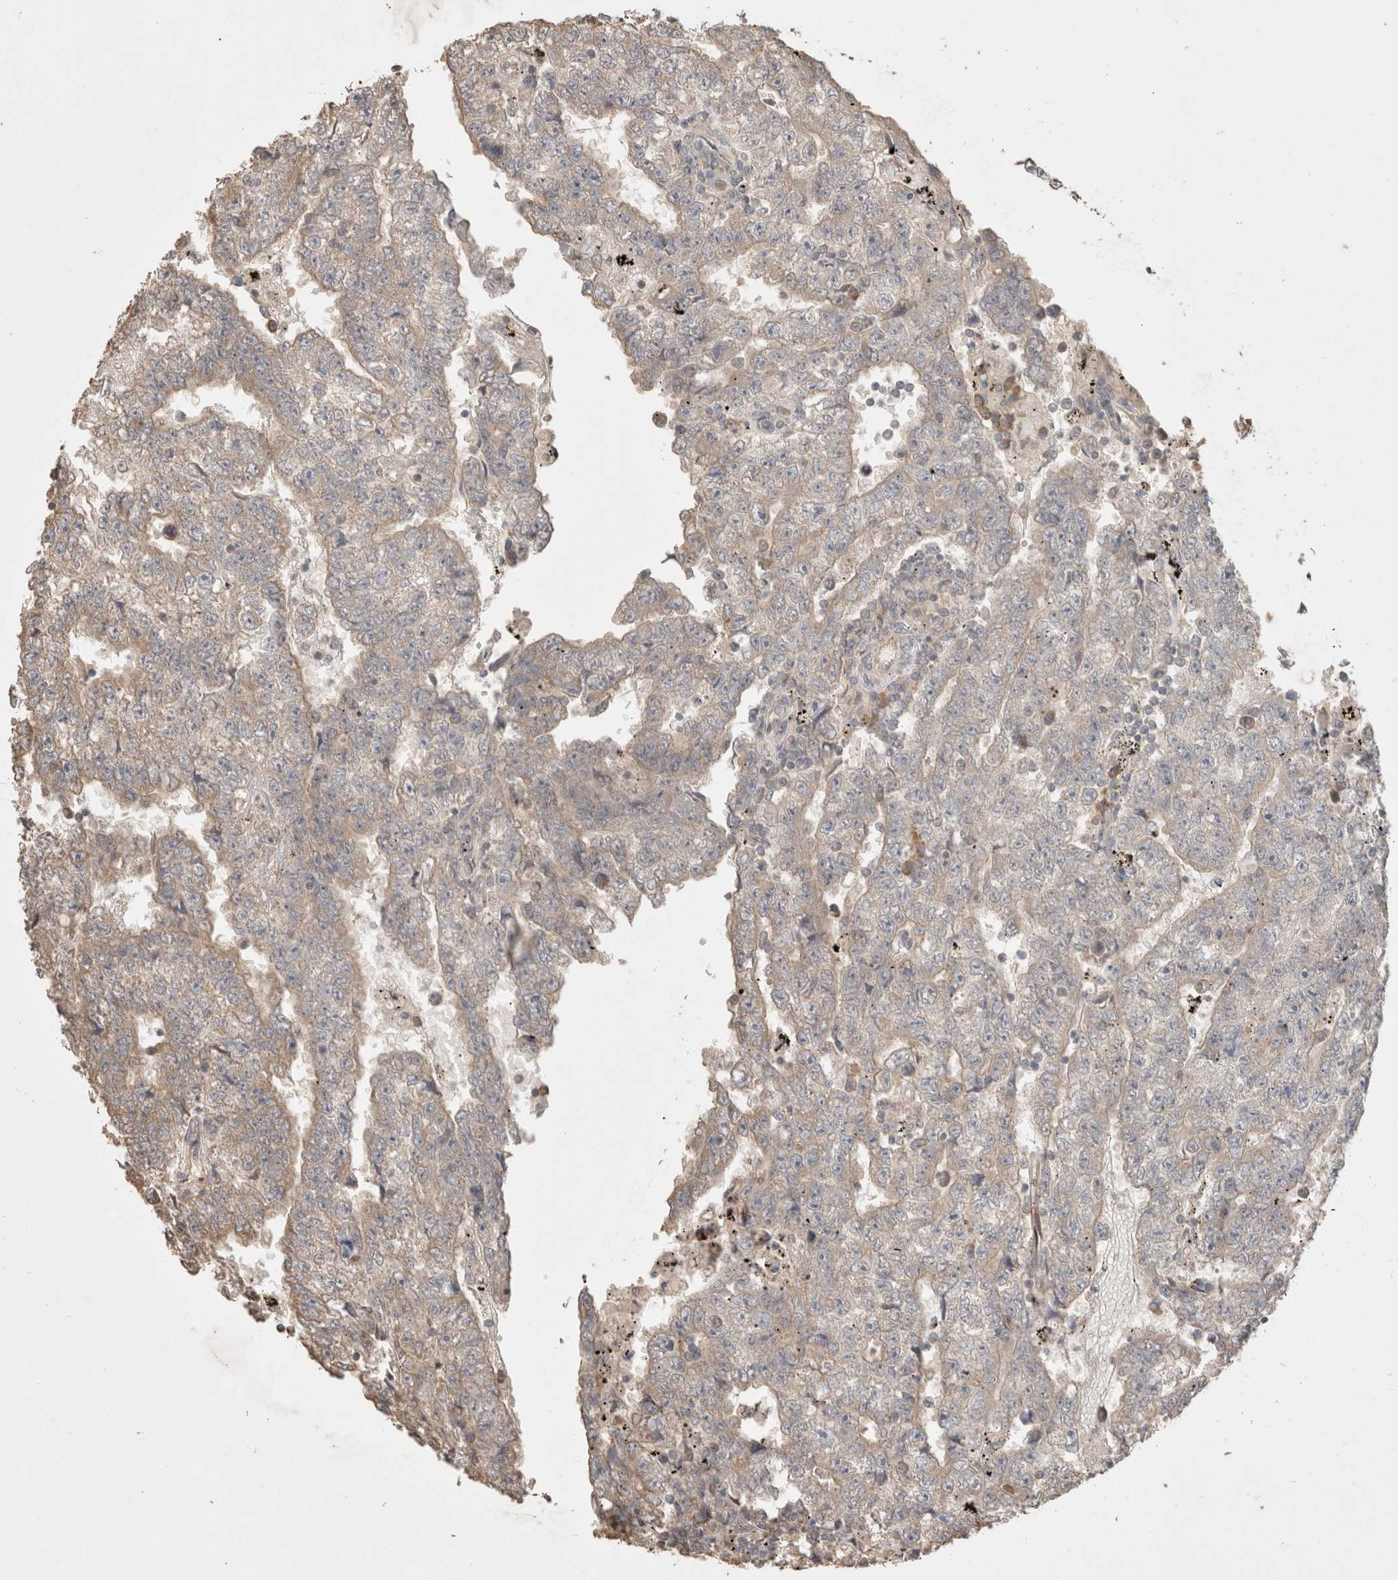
{"staining": {"intensity": "weak", "quantity": "25%-75%", "location": "cytoplasmic/membranous"}, "tissue": "testis cancer", "cell_type": "Tumor cells", "image_type": "cancer", "snomed": [{"axis": "morphology", "description": "Carcinoma, Embryonal, NOS"}, {"axis": "topography", "description": "Testis"}], "caption": "A brown stain labels weak cytoplasmic/membranous staining of a protein in testis embryonal carcinoma tumor cells. (Stains: DAB in brown, nuclei in blue, Microscopy: brightfield microscopy at high magnification).", "gene": "HROB", "patient": {"sex": "male", "age": 25}}